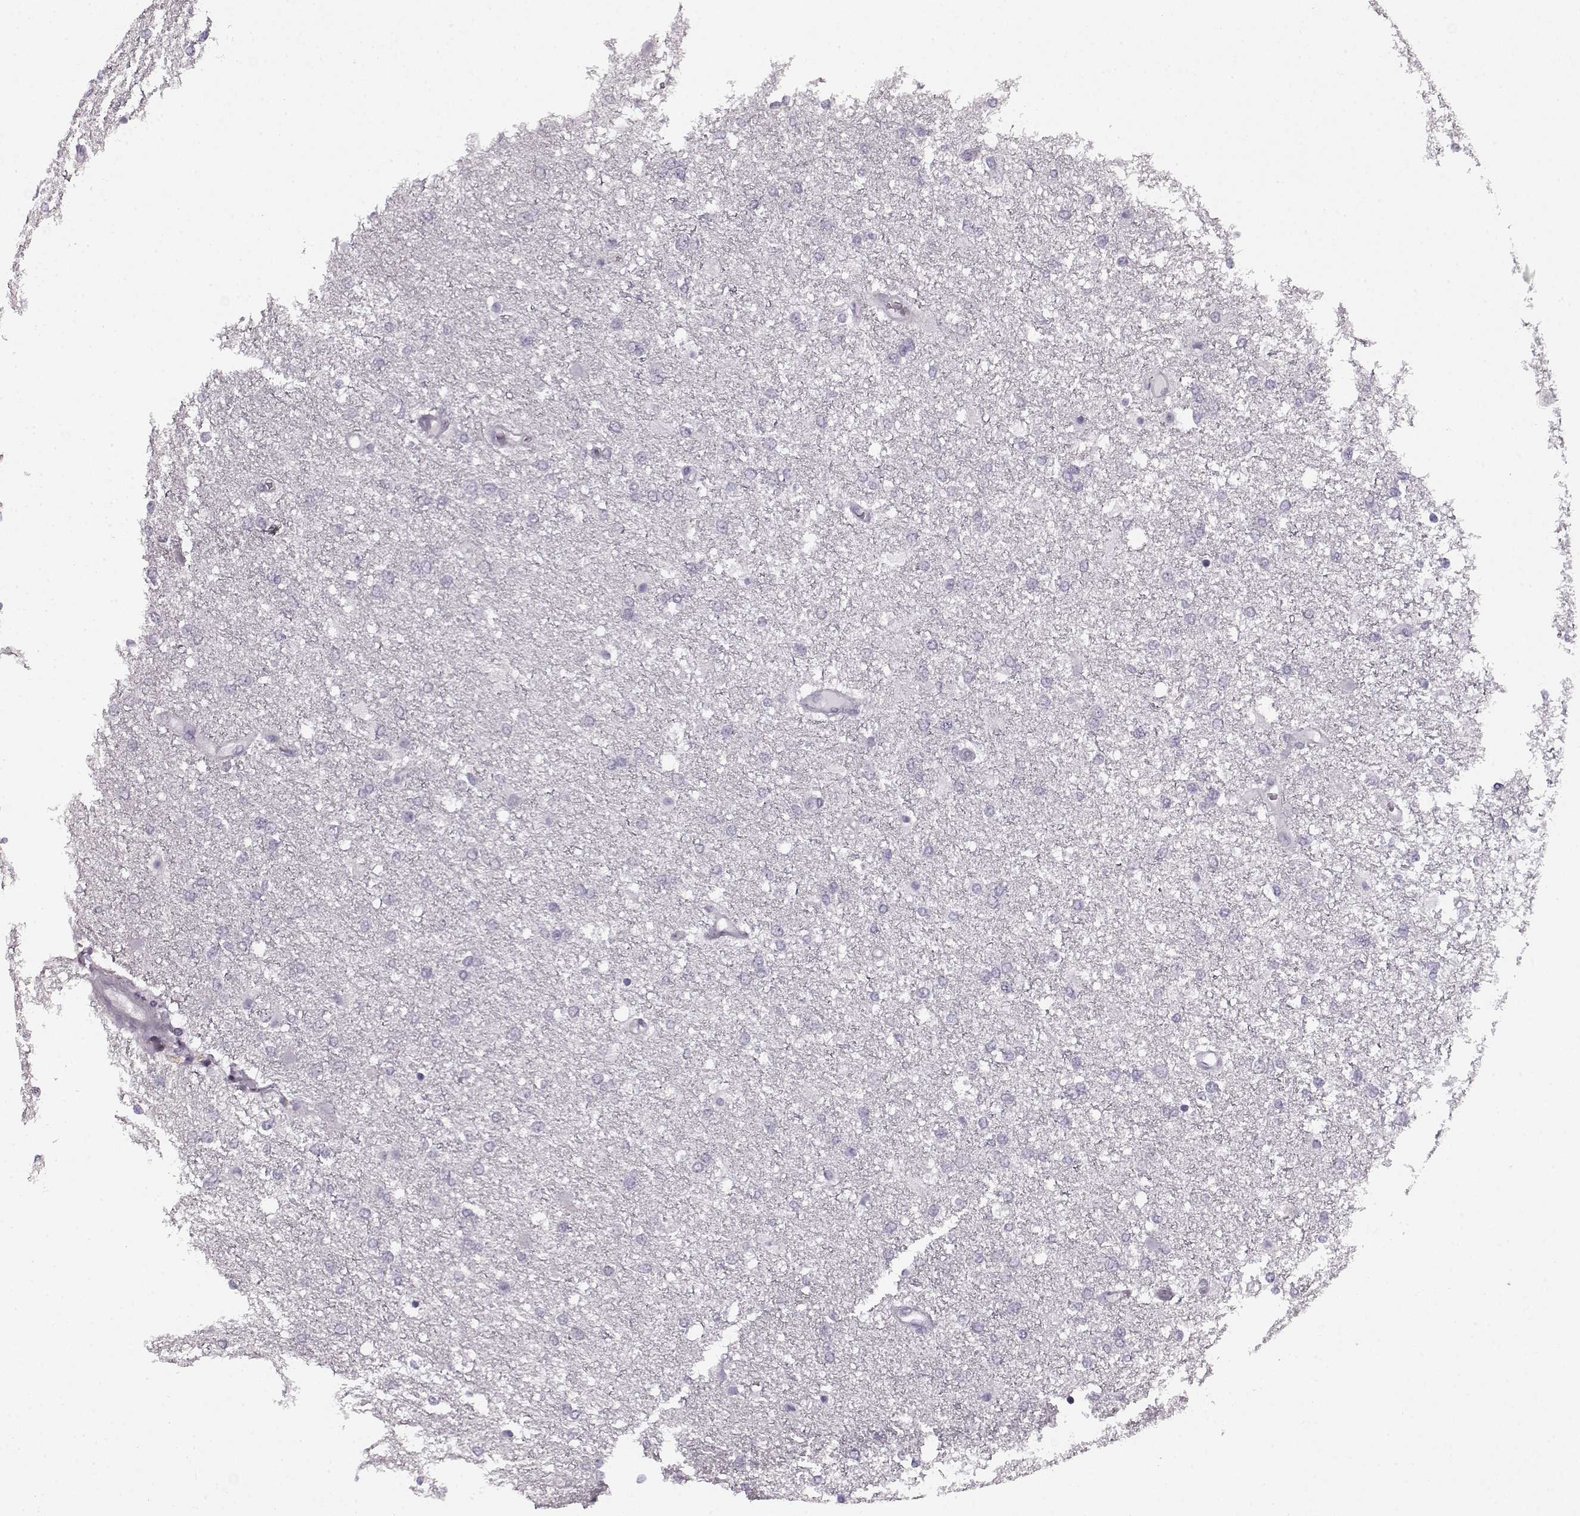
{"staining": {"intensity": "negative", "quantity": "none", "location": "none"}, "tissue": "glioma", "cell_type": "Tumor cells", "image_type": "cancer", "snomed": [{"axis": "morphology", "description": "Glioma, malignant, High grade"}, {"axis": "topography", "description": "Brain"}], "caption": "Immunohistochemistry (IHC) histopathology image of human malignant glioma (high-grade) stained for a protein (brown), which shows no positivity in tumor cells. (DAB IHC with hematoxylin counter stain).", "gene": "AIPL1", "patient": {"sex": "female", "age": 61}}